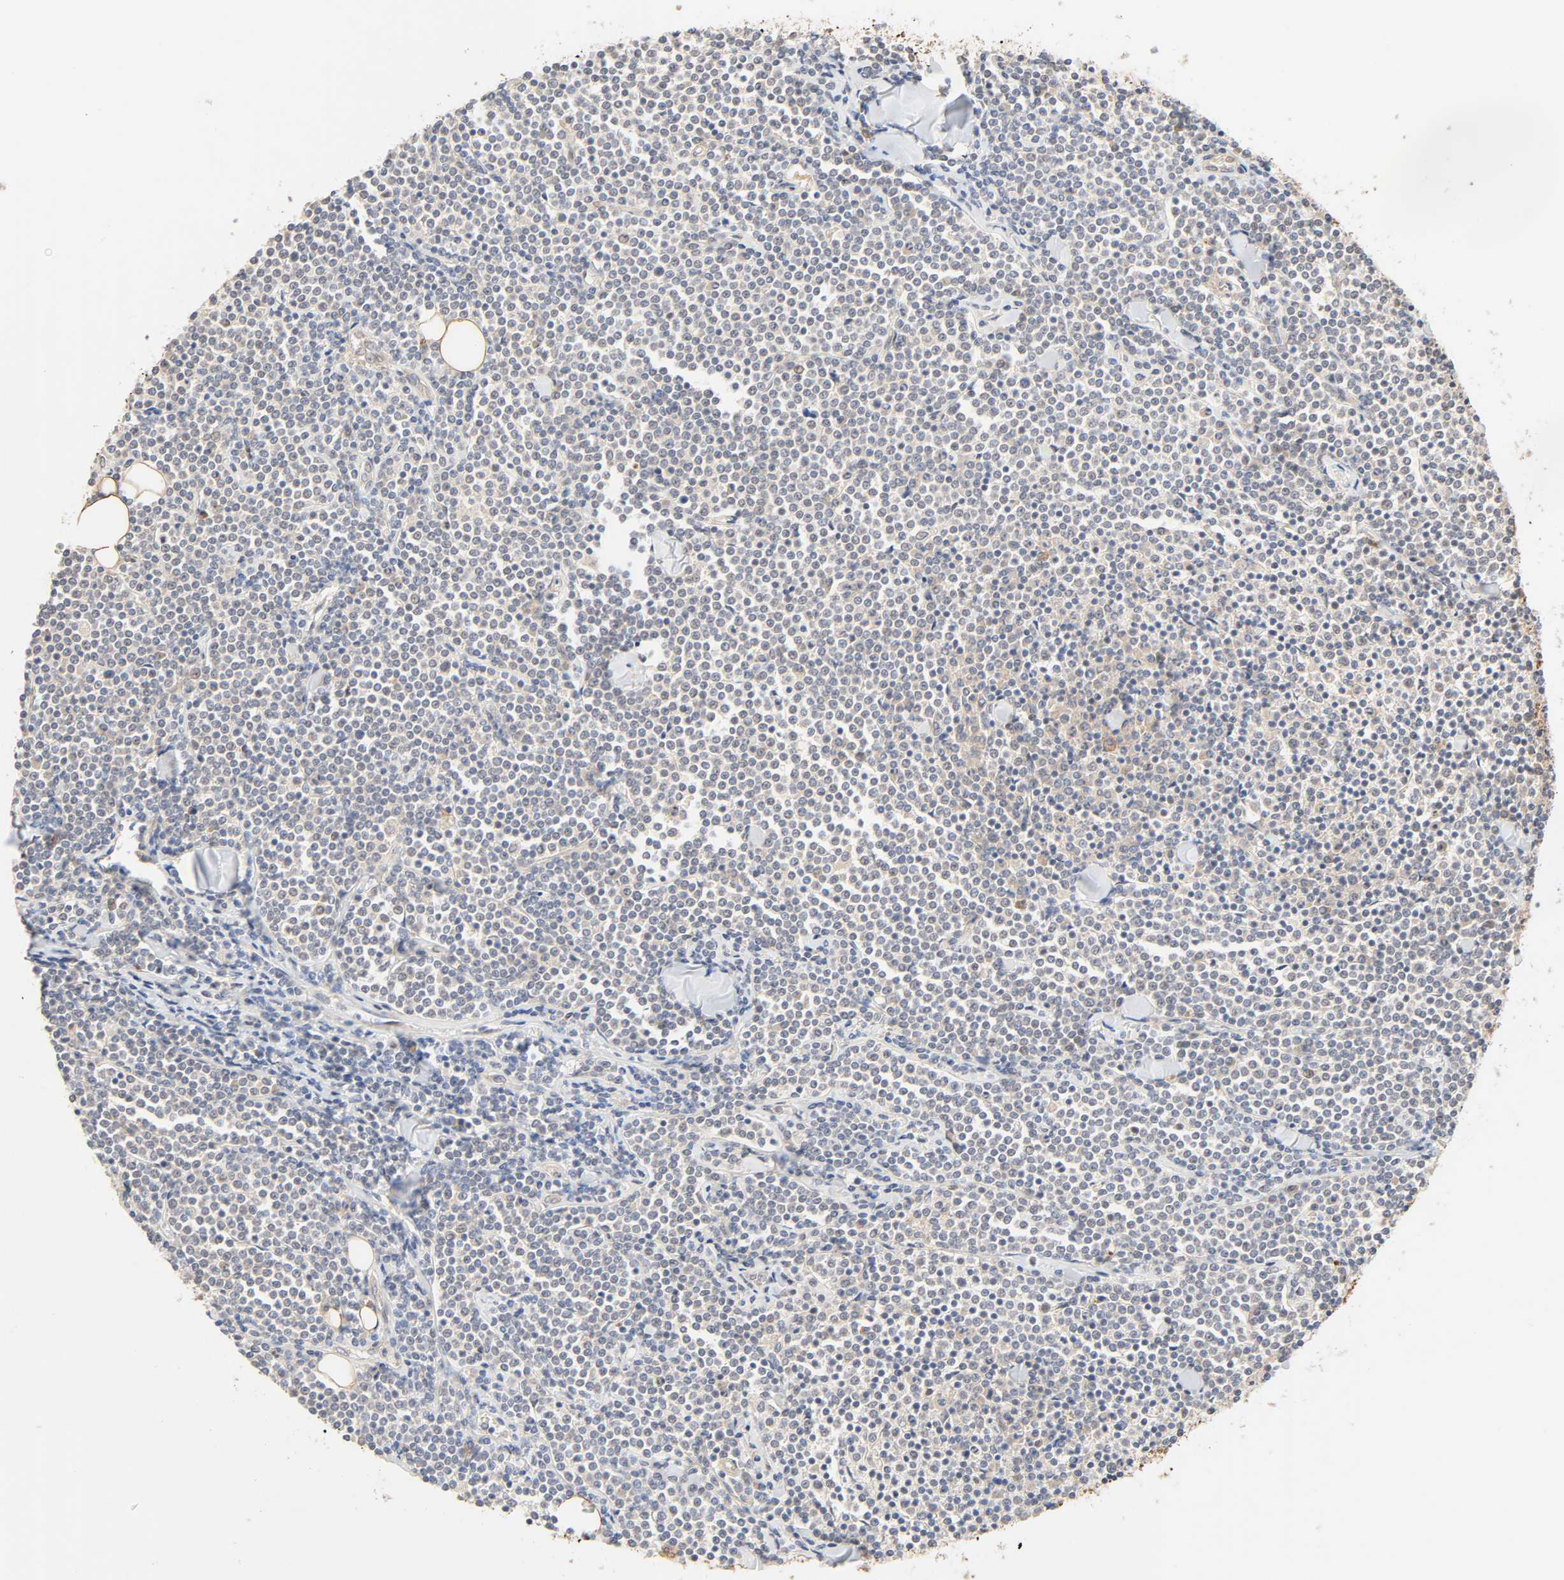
{"staining": {"intensity": "weak", "quantity": "<25%", "location": "cytoplasmic/membranous"}, "tissue": "lymphoma", "cell_type": "Tumor cells", "image_type": "cancer", "snomed": [{"axis": "morphology", "description": "Malignant lymphoma, non-Hodgkin's type, Low grade"}, {"axis": "topography", "description": "Soft tissue"}], "caption": "DAB (3,3'-diaminobenzidine) immunohistochemical staining of malignant lymphoma, non-Hodgkin's type (low-grade) shows no significant expression in tumor cells.", "gene": "CACNA1G", "patient": {"sex": "male", "age": 92}}